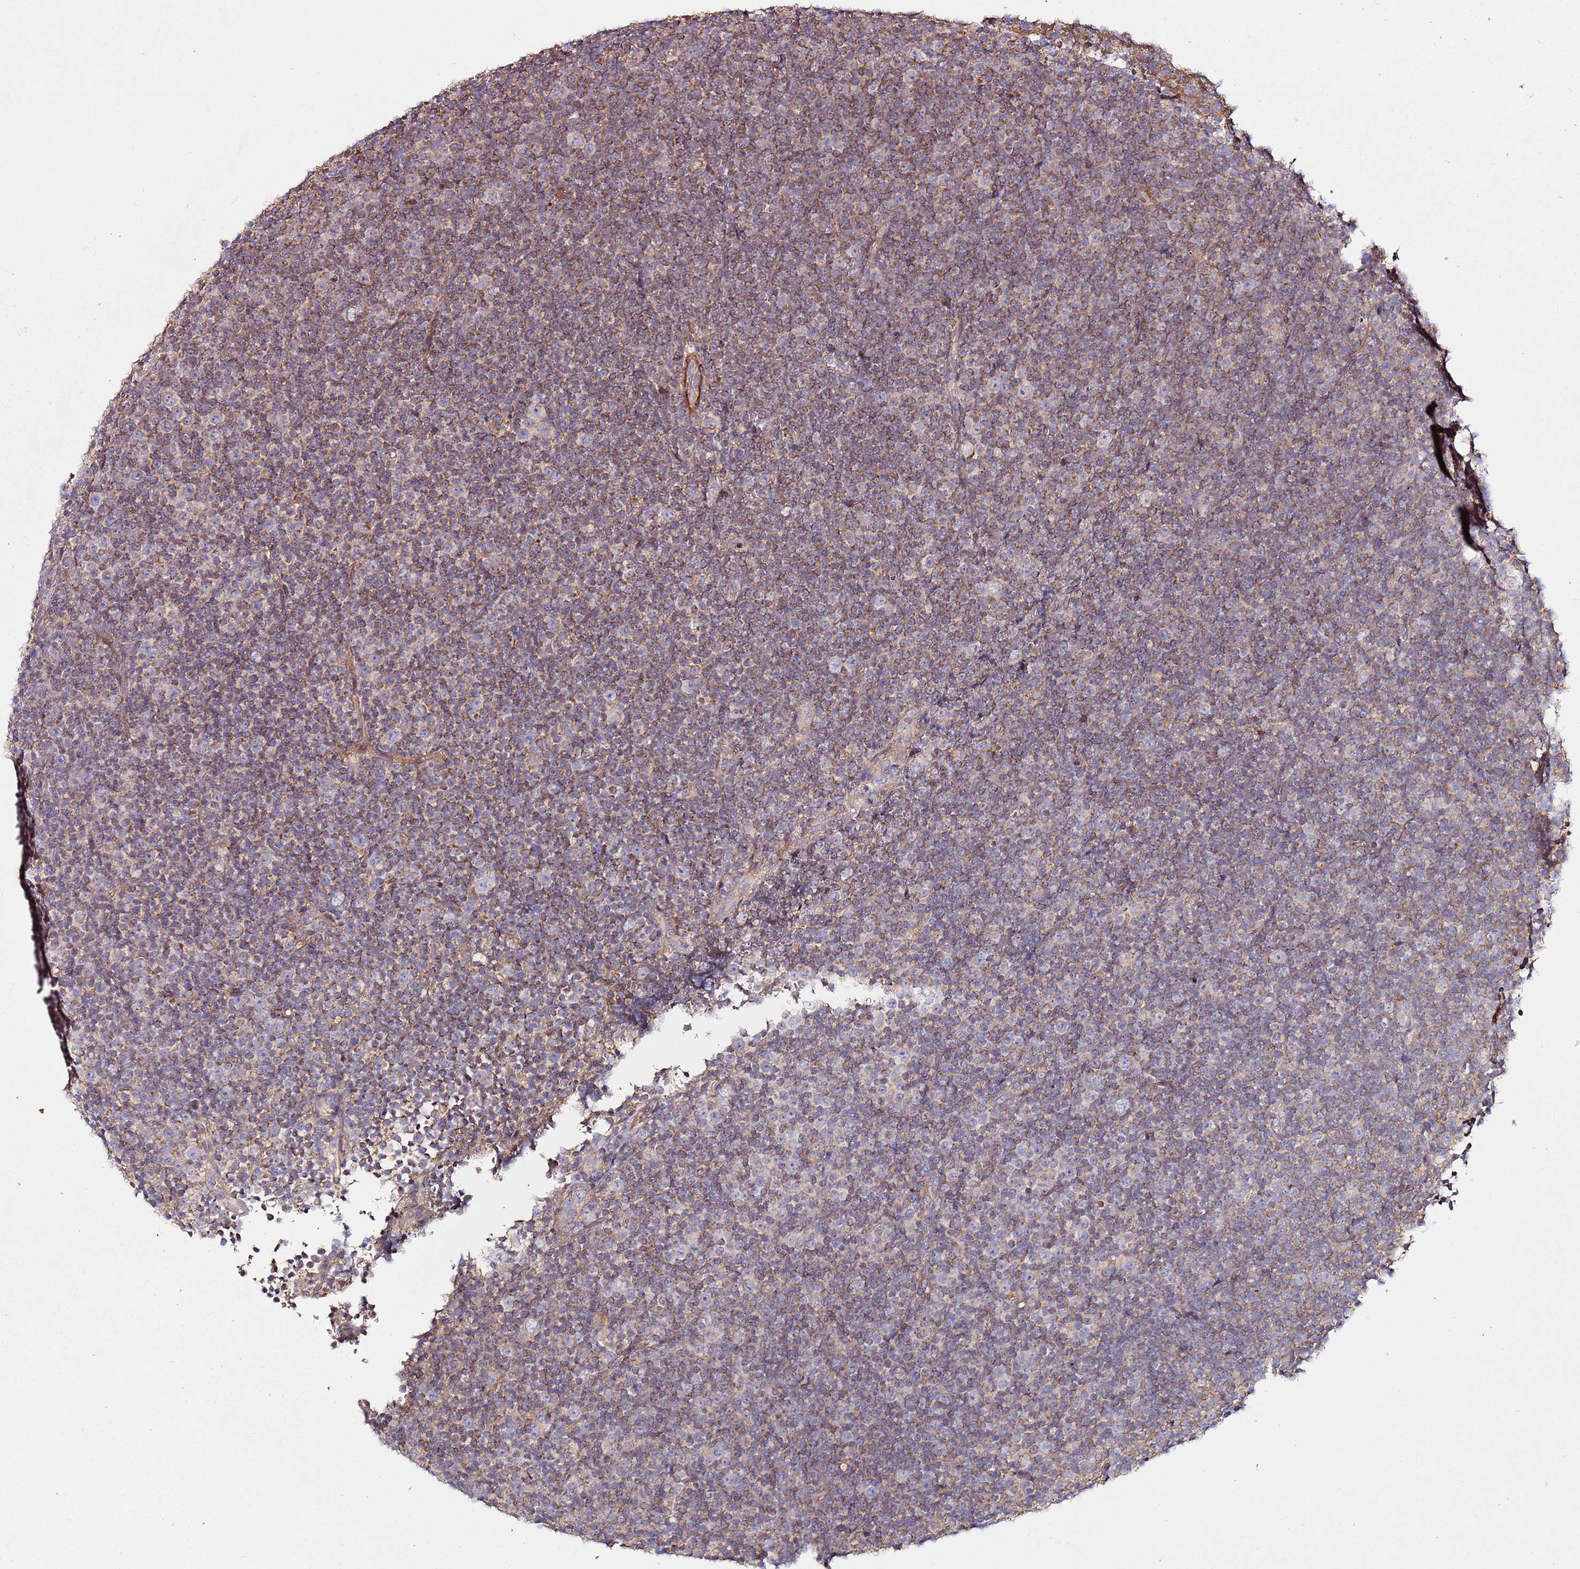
{"staining": {"intensity": "moderate", "quantity": "25%-75%", "location": "cytoplasmic/membranous"}, "tissue": "lymphoma", "cell_type": "Tumor cells", "image_type": "cancer", "snomed": [{"axis": "morphology", "description": "Malignant lymphoma, non-Hodgkin's type, Low grade"}, {"axis": "topography", "description": "Lymph node"}], "caption": "Immunohistochemistry (IHC) of human lymphoma shows medium levels of moderate cytoplasmic/membranous staining in approximately 25%-75% of tumor cells. (Brightfield microscopy of DAB IHC at high magnification).", "gene": "KRTAP21-3", "patient": {"sex": "female", "age": 67}}